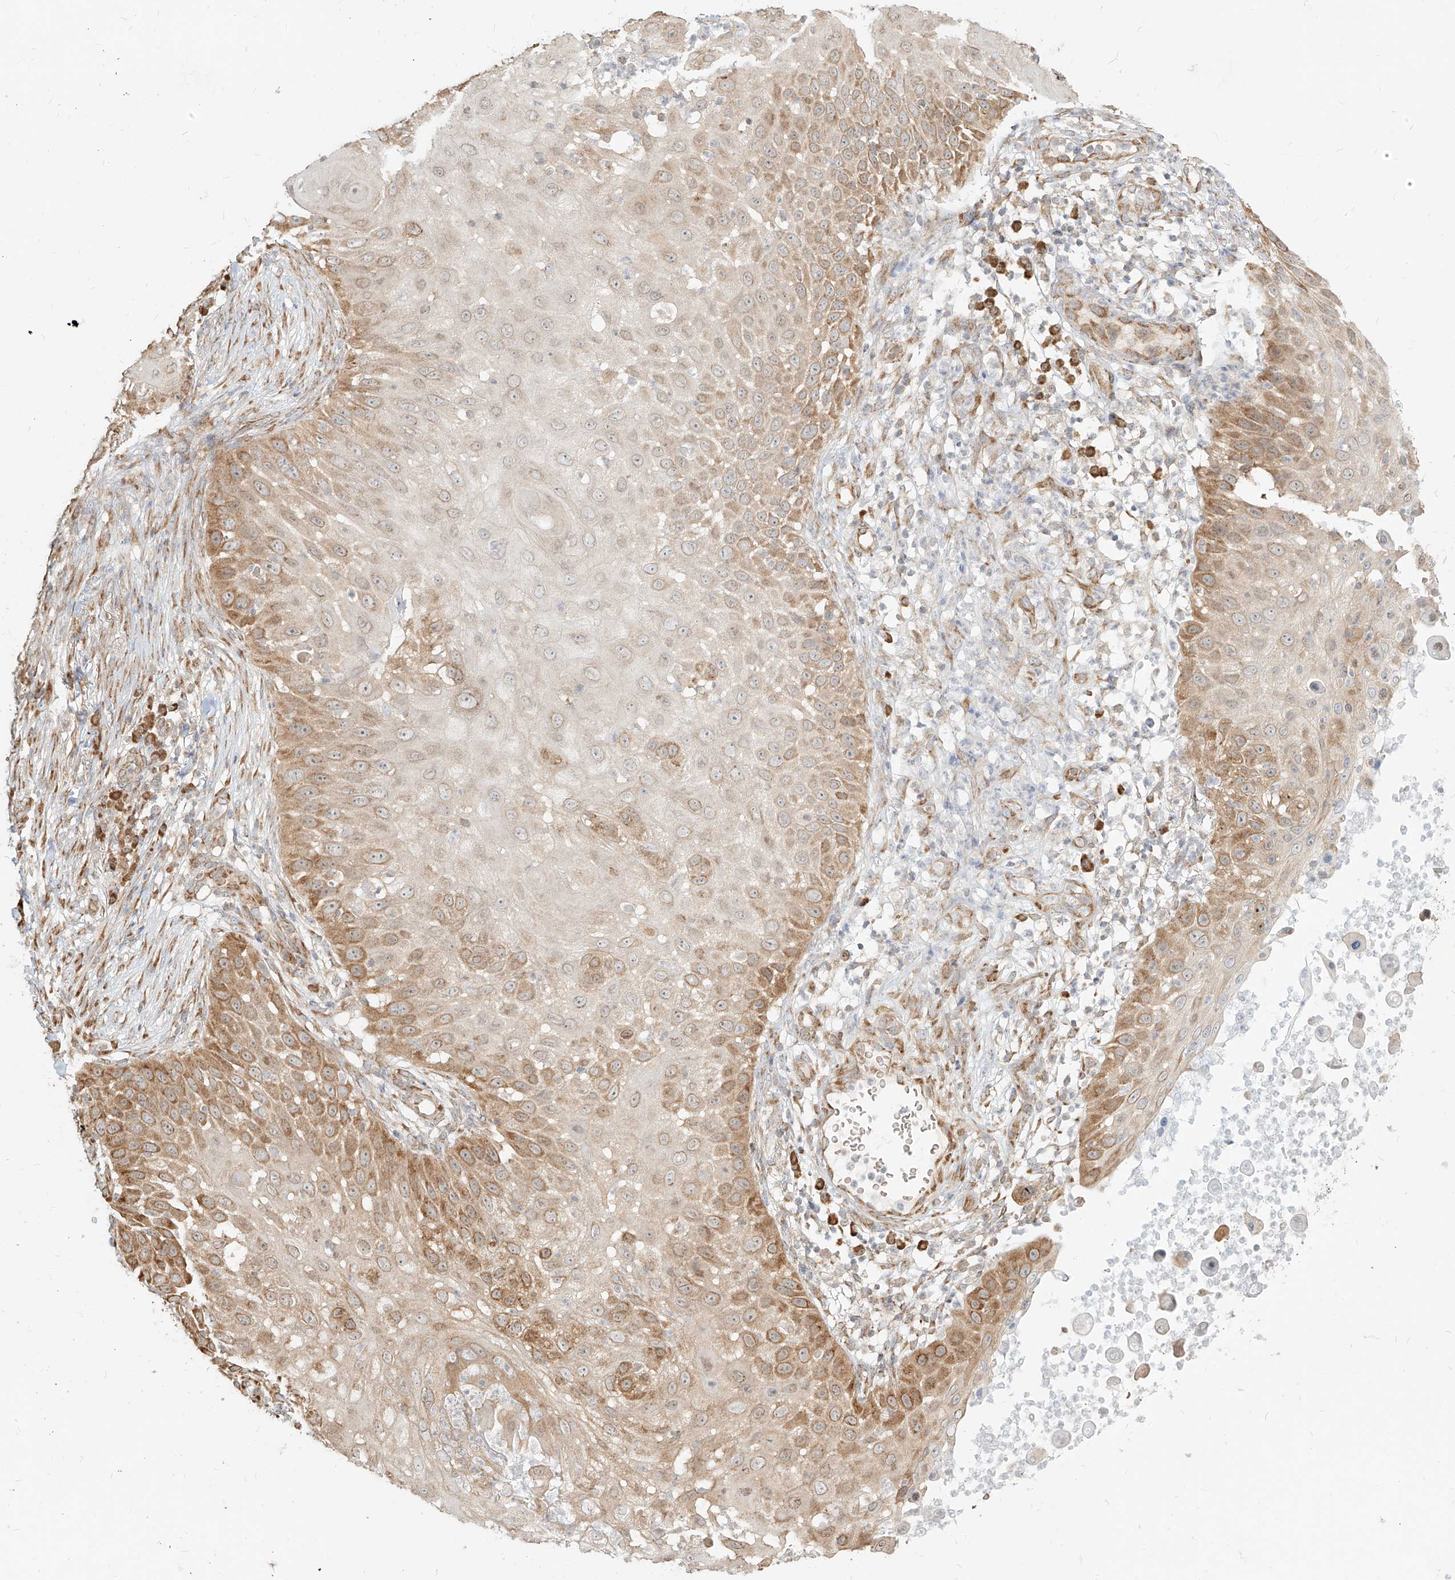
{"staining": {"intensity": "moderate", "quantity": ">75%", "location": "cytoplasmic/membranous"}, "tissue": "skin cancer", "cell_type": "Tumor cells", "image_type": "cancer", "snomed": [{"axis": "morphology", "description": "Squamous cell carcinoma, NOS"}, {"axis": "topography", "description": "Skin"}], "caption": "Immunohistochemistry image of human skin cancer stained for a protein (brown), which demonstrates medium levels of moderate cytoplasmic/membranous staining in approximately >75% of tumor cells.", "gene": "UBE2K", "patient": {"sex": "female", "age": 44}}